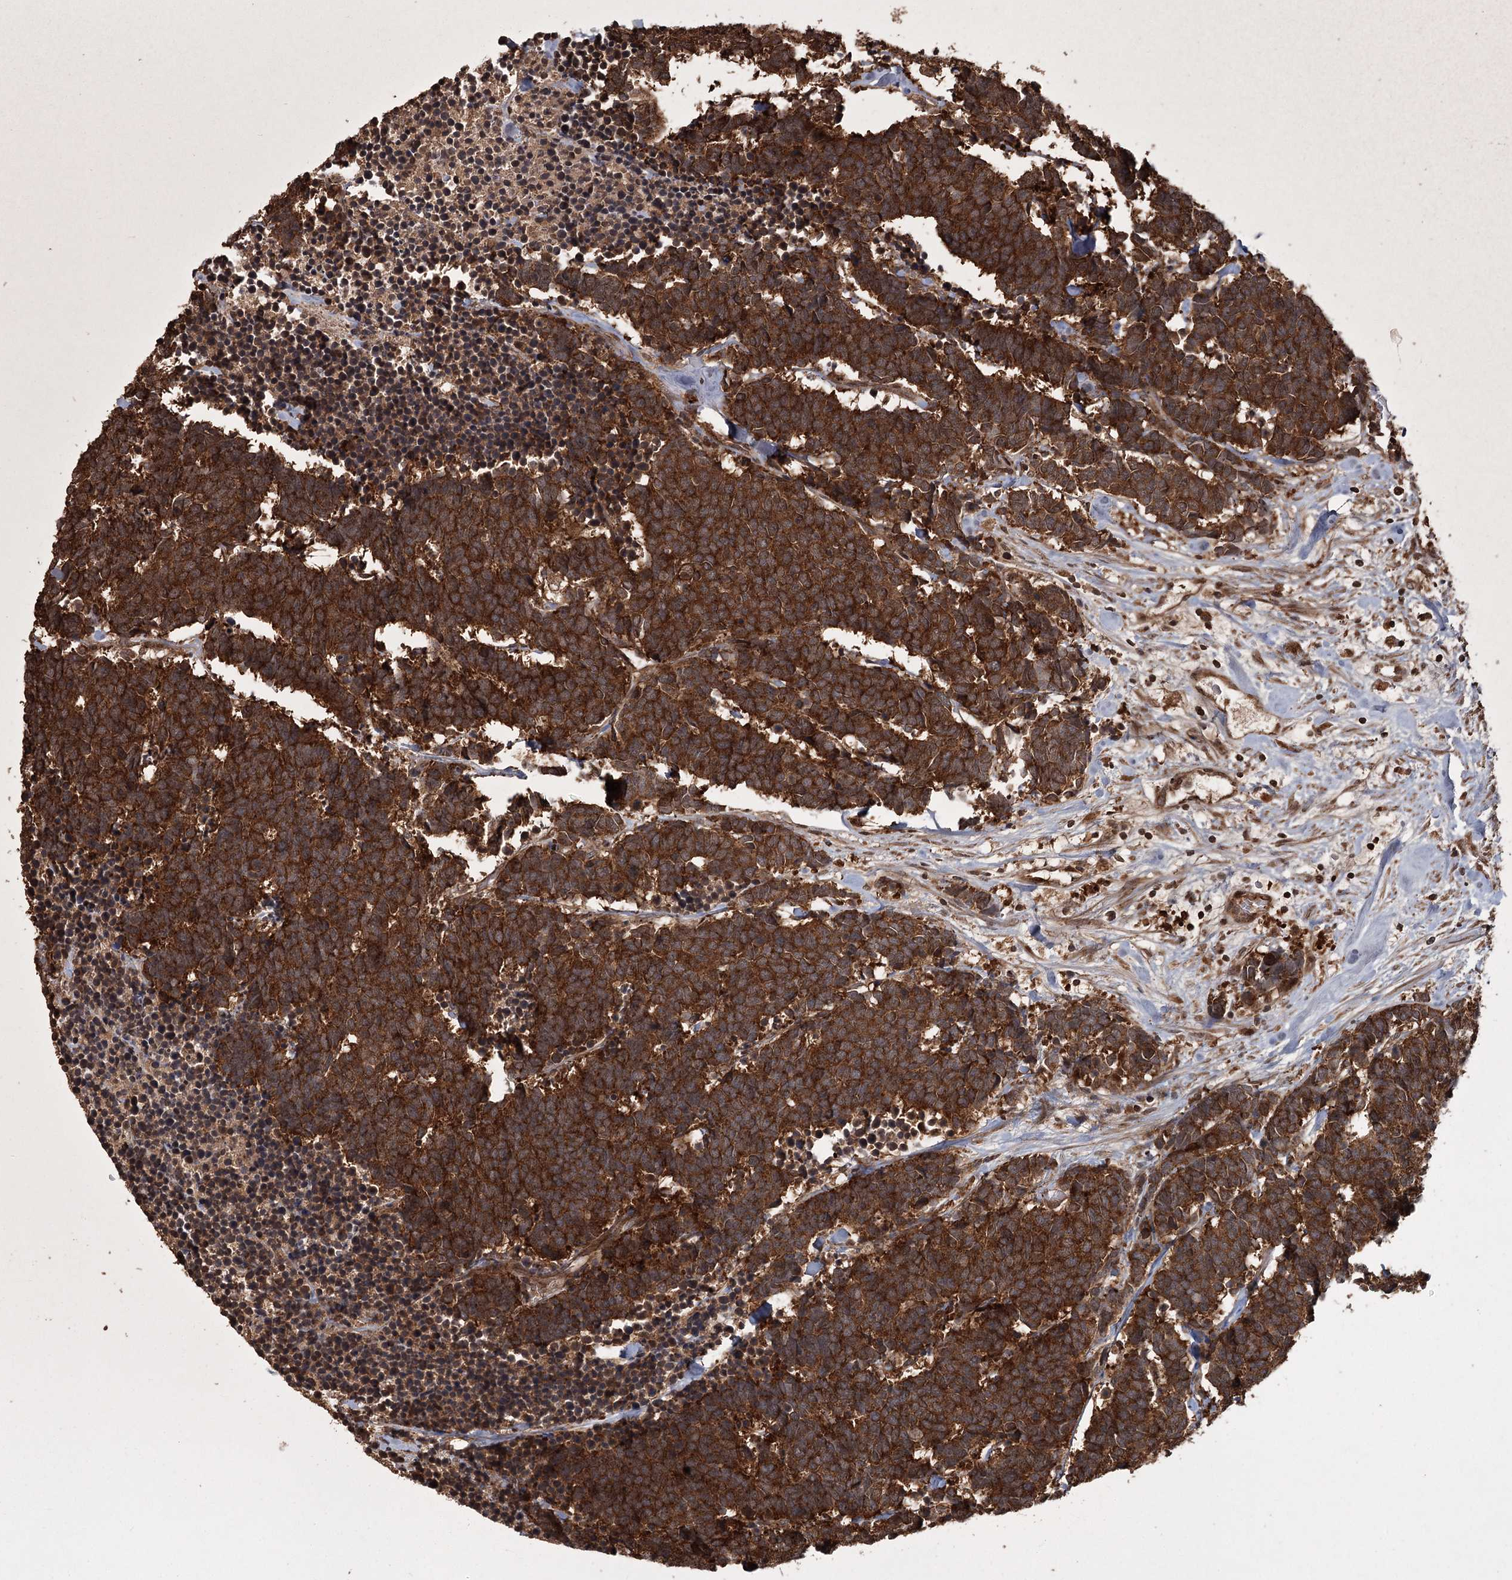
{"staining": {"intensity": "strong", "quantity": ">75%", "location": "cytoplasmic/membranous"}, "tissue": "carcinoid", "cell_type": "Tumor cells", "image_type": "cancer", "snomed": [{"axis": "morphology", "description": "Carcinoma, NOS"}, {"axis": "morphology", "description": "Carcinoid, malignant, NOS"}, {"axis": "topography", "description": "Urinary bladder"}], "caption": "DAB immunohistochemical staining of human carcinoid exhibits strong cytoplasmic/membranous protein staining in approximately >75% of tumor cells.", "gene": "RPAP3", "patient": {"sex": "male", "age": 57}}